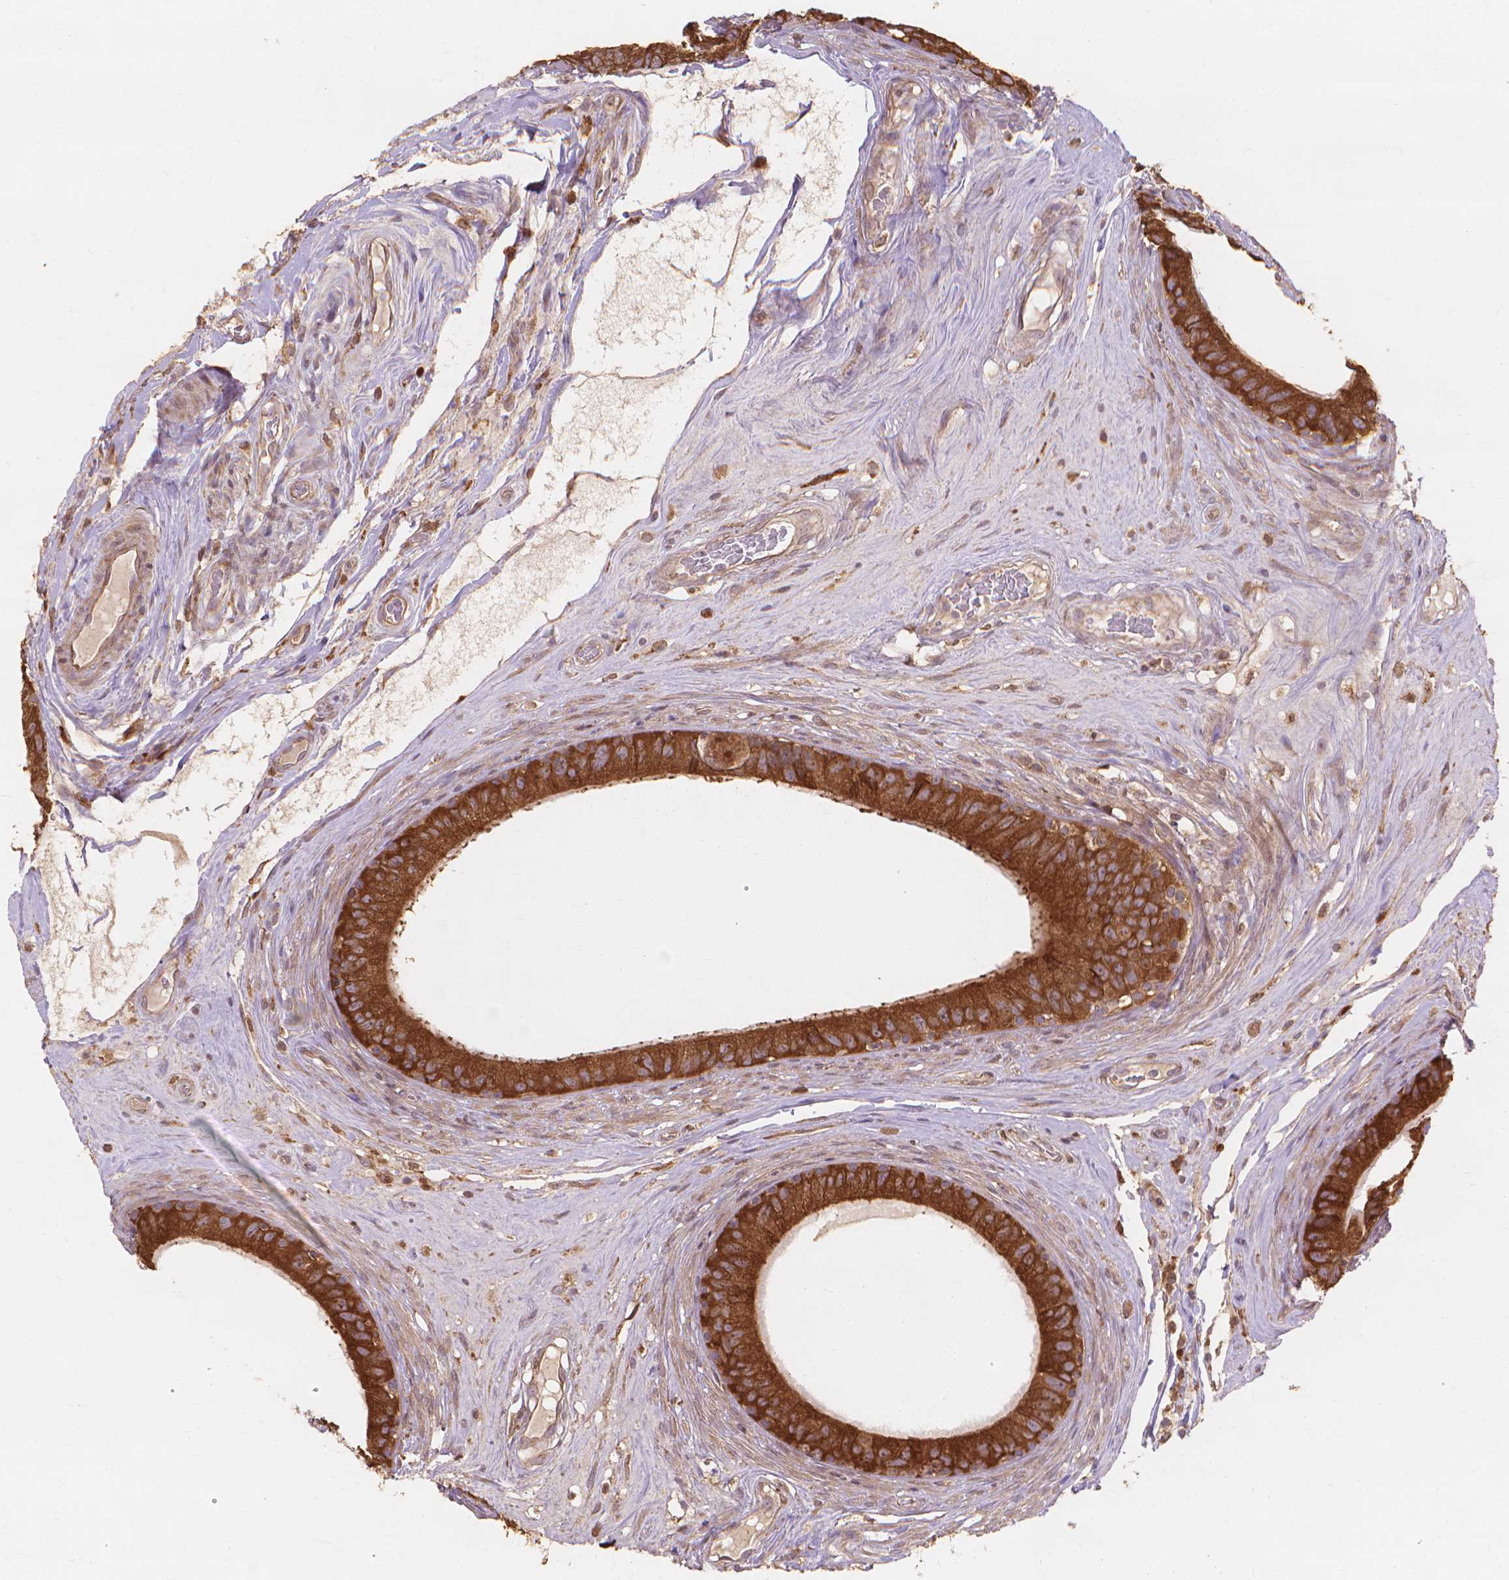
{"staining": {"intensity": "strong", "quantity": ">75%", "location": "cytoplasmic/membranous"}, "tissue": "epididymis", "cell_type": "Glandular cells", "image_type": "normal", "snomed": [{"axis": "morphology", "description": "Normal tissue, NOS"}, {"axis": "topography", "description": "Epididymis"}], "caption": "This image exhibits immunohistochemistry (IHC) staining of benign human epididymis, with high strong cytoplasmic/membranous positivity in about >75% of glandular cells.", "gene": "TAB2", "patient": {"sex": "male", "age": 59}}